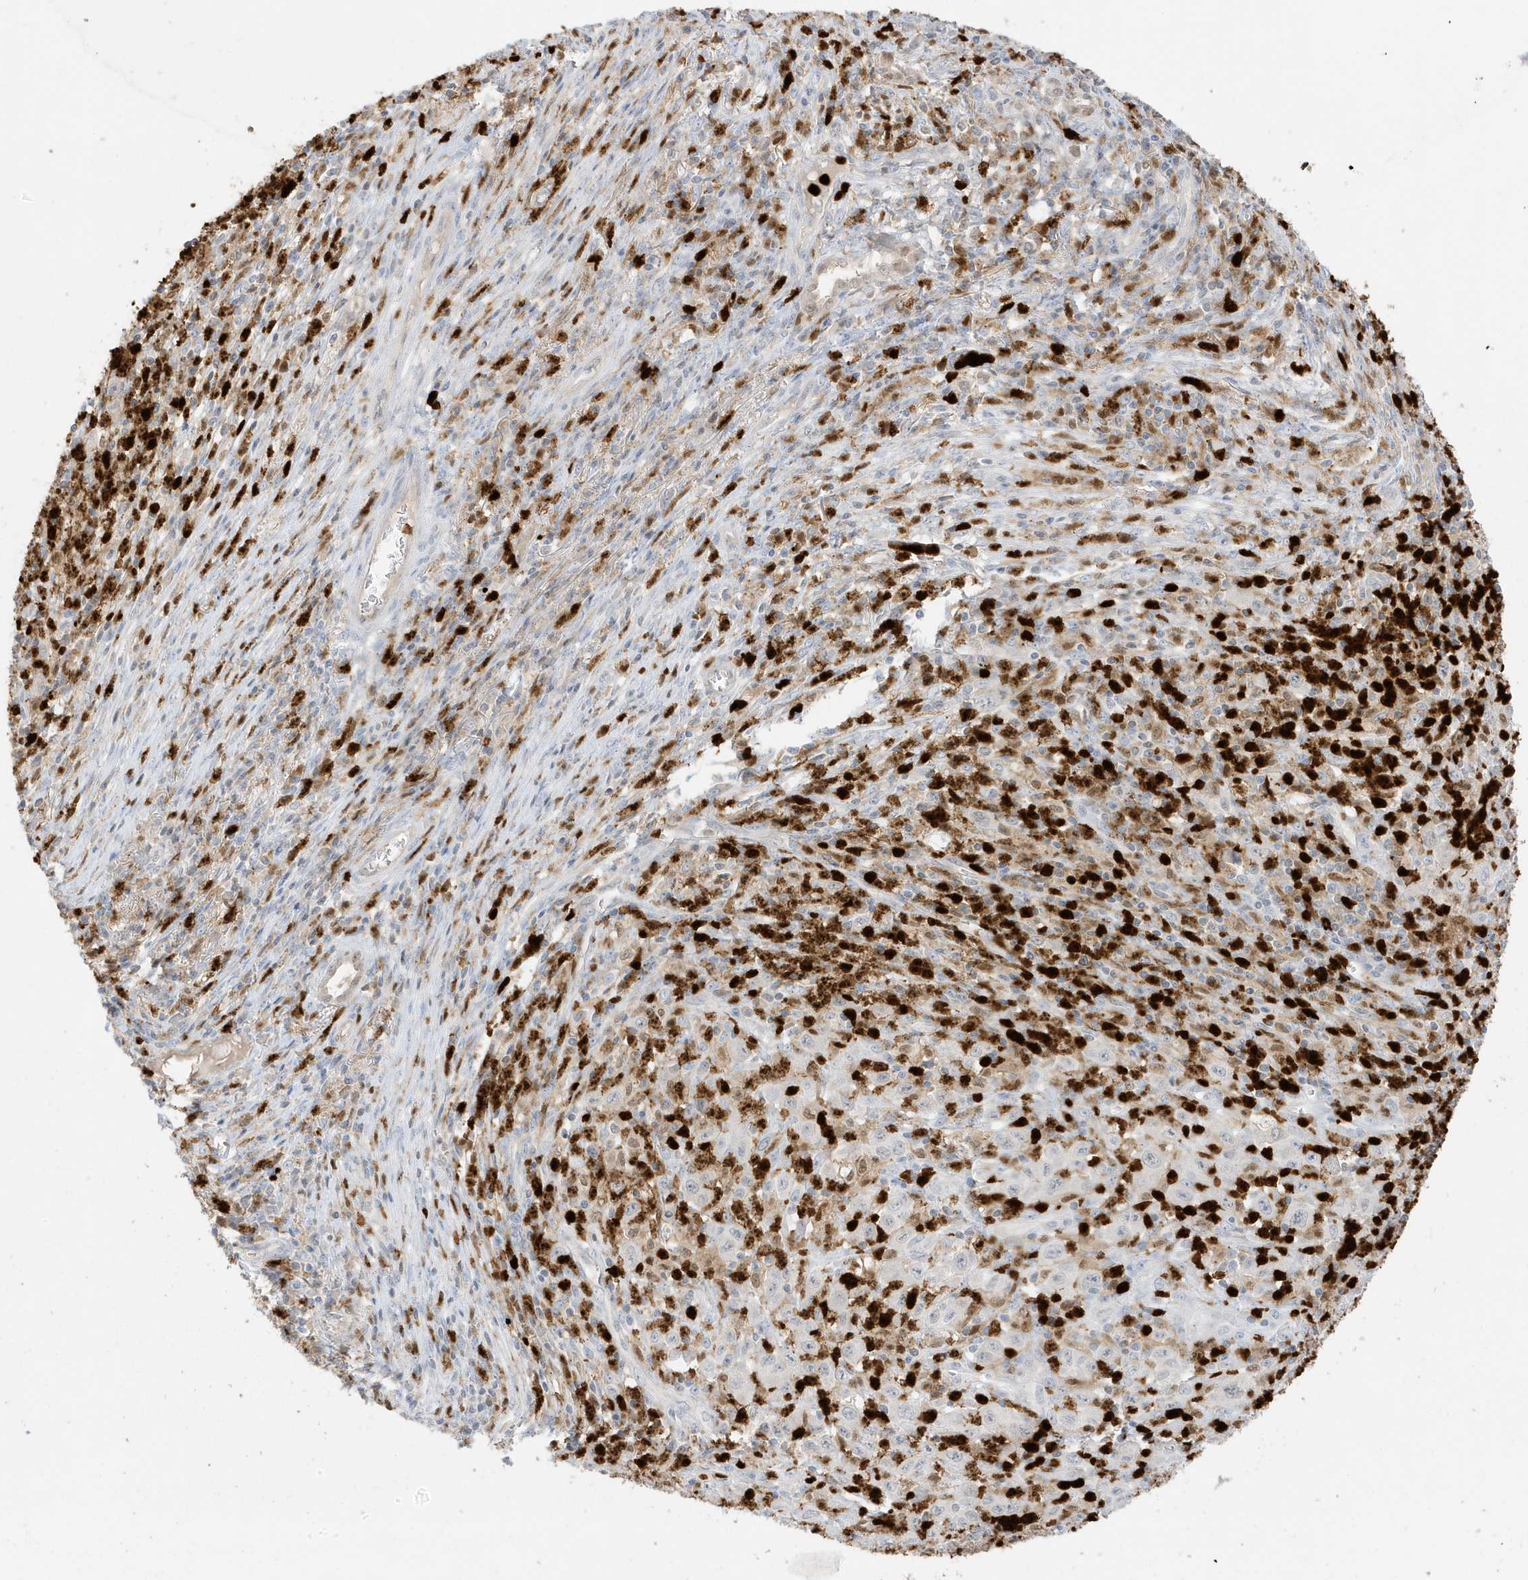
{"staining": {"intensity": "negative", "quantity": "none", "location": "none"}, "tissue": "melanoma", "cell_type": "Tumor cells", "image_type": "cancer", "snomed": [{"axis": "morphology", "description": "Malignant melanoma, Metastatic site"}, {"axis": "topography", "description": "Skin"}], "caption": "Immunohistochemistry (IHC) of human melanoma exhibits no staining in tumor cells. (Stains: DAB immunohistochemistry (IHC) with hematoxylin counter stain, Microscopy: brightfield microscopy at high magnification).", "gene": "GCA", "patient": {"sex": "female", "age": 56}}